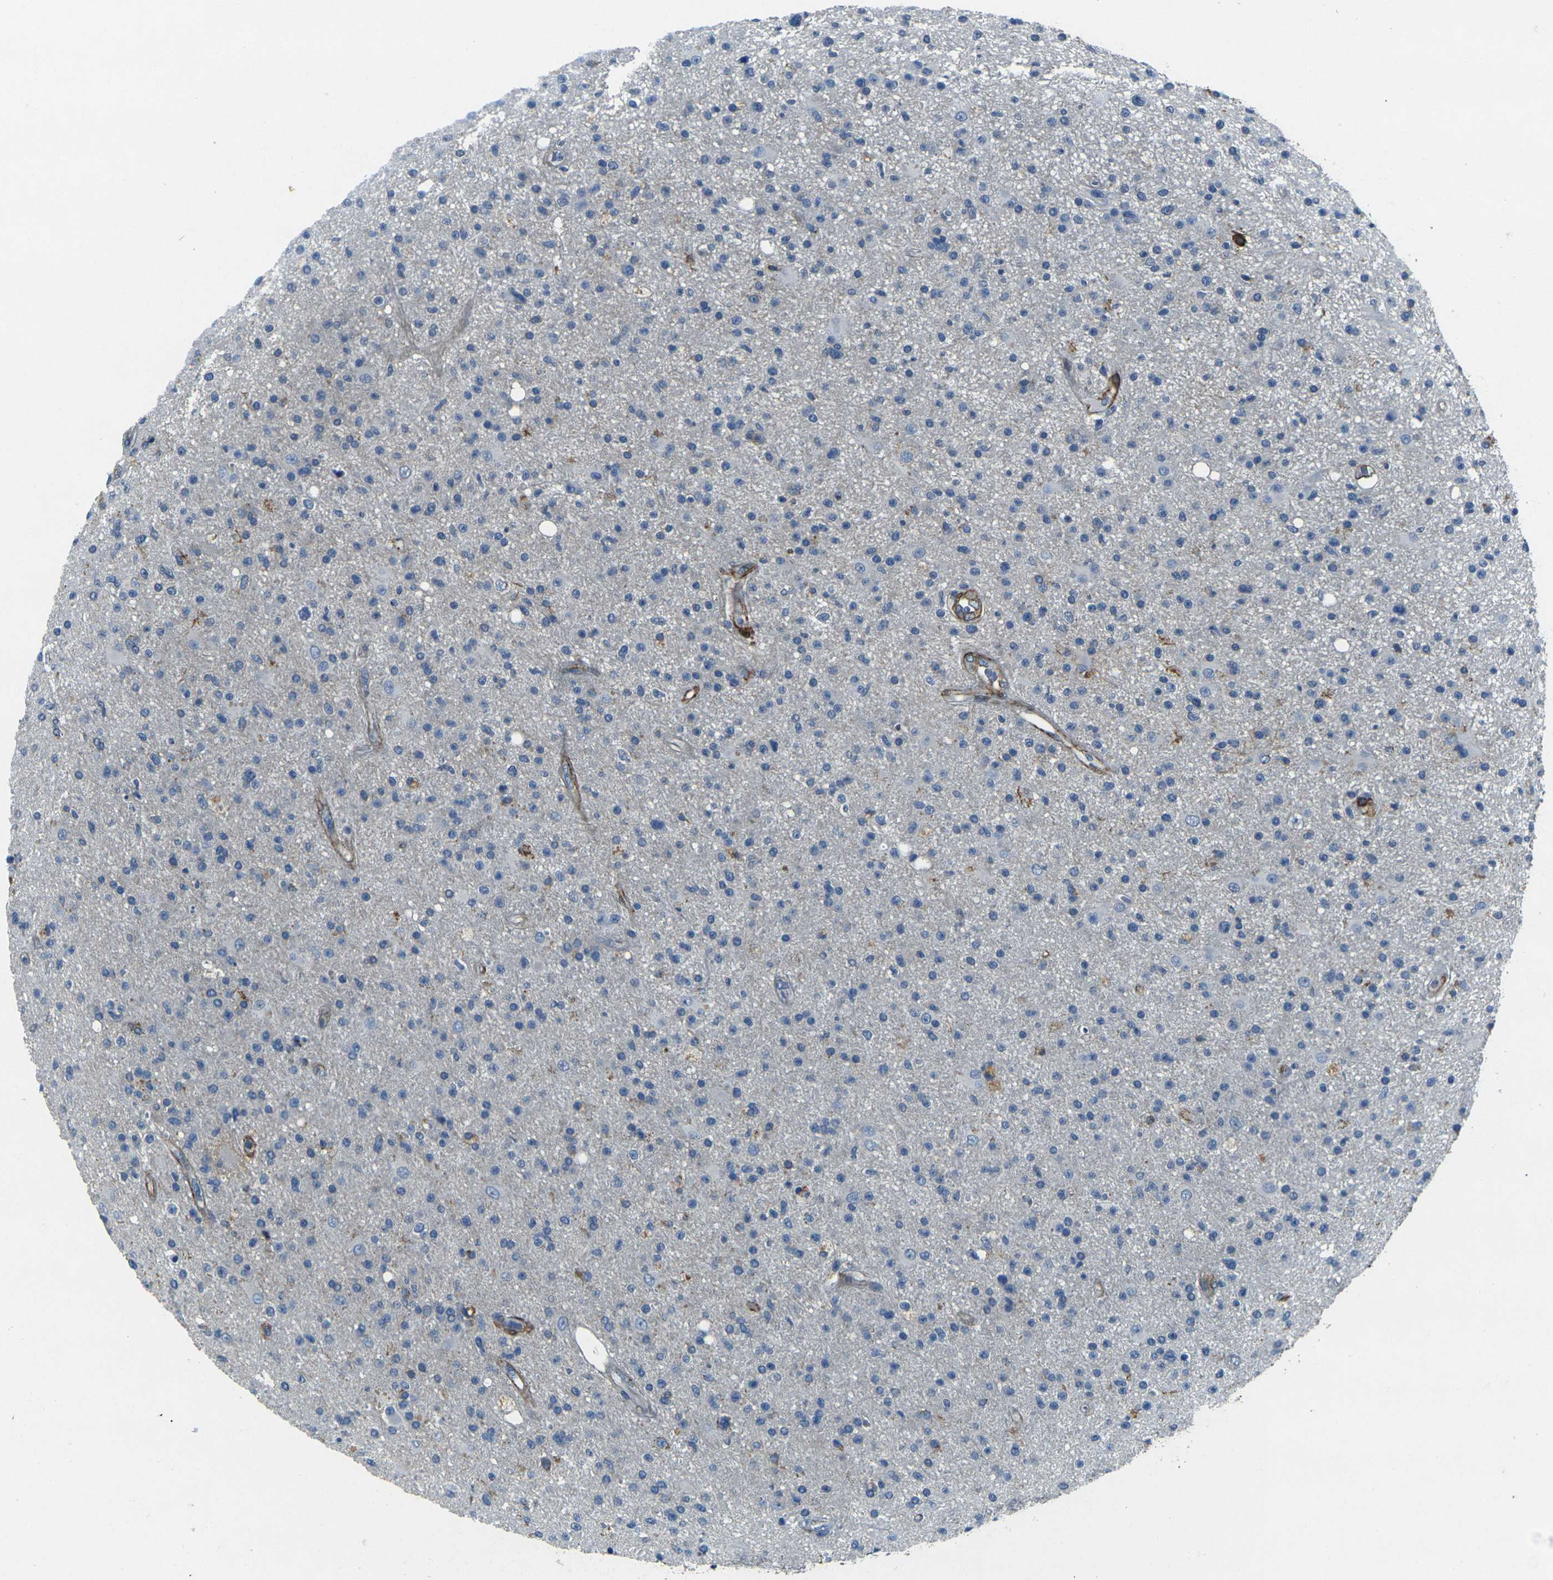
{"staining": {"intensity": "negative", "quantity": "none", "location": "none"}, "tissue": "glioma", "cell_type": "Tumor cells", "image_type": "cancer", "snomed": [{"axis": "morphology", "description": "Glioma, malignant, High grade"}, {"axis": "topography", "description": "Brain"}], "caption": "Glioma was stained to show a protein in brown. There is no significant expression in tumor cells. The staining is performed using DAB (3,3'-diaminobenzidine) brown chromogen with nuclei counter-stained in using hematoxylin.", "gene": "EPHA7", "patient": {"sex": "male", "age": 33}}